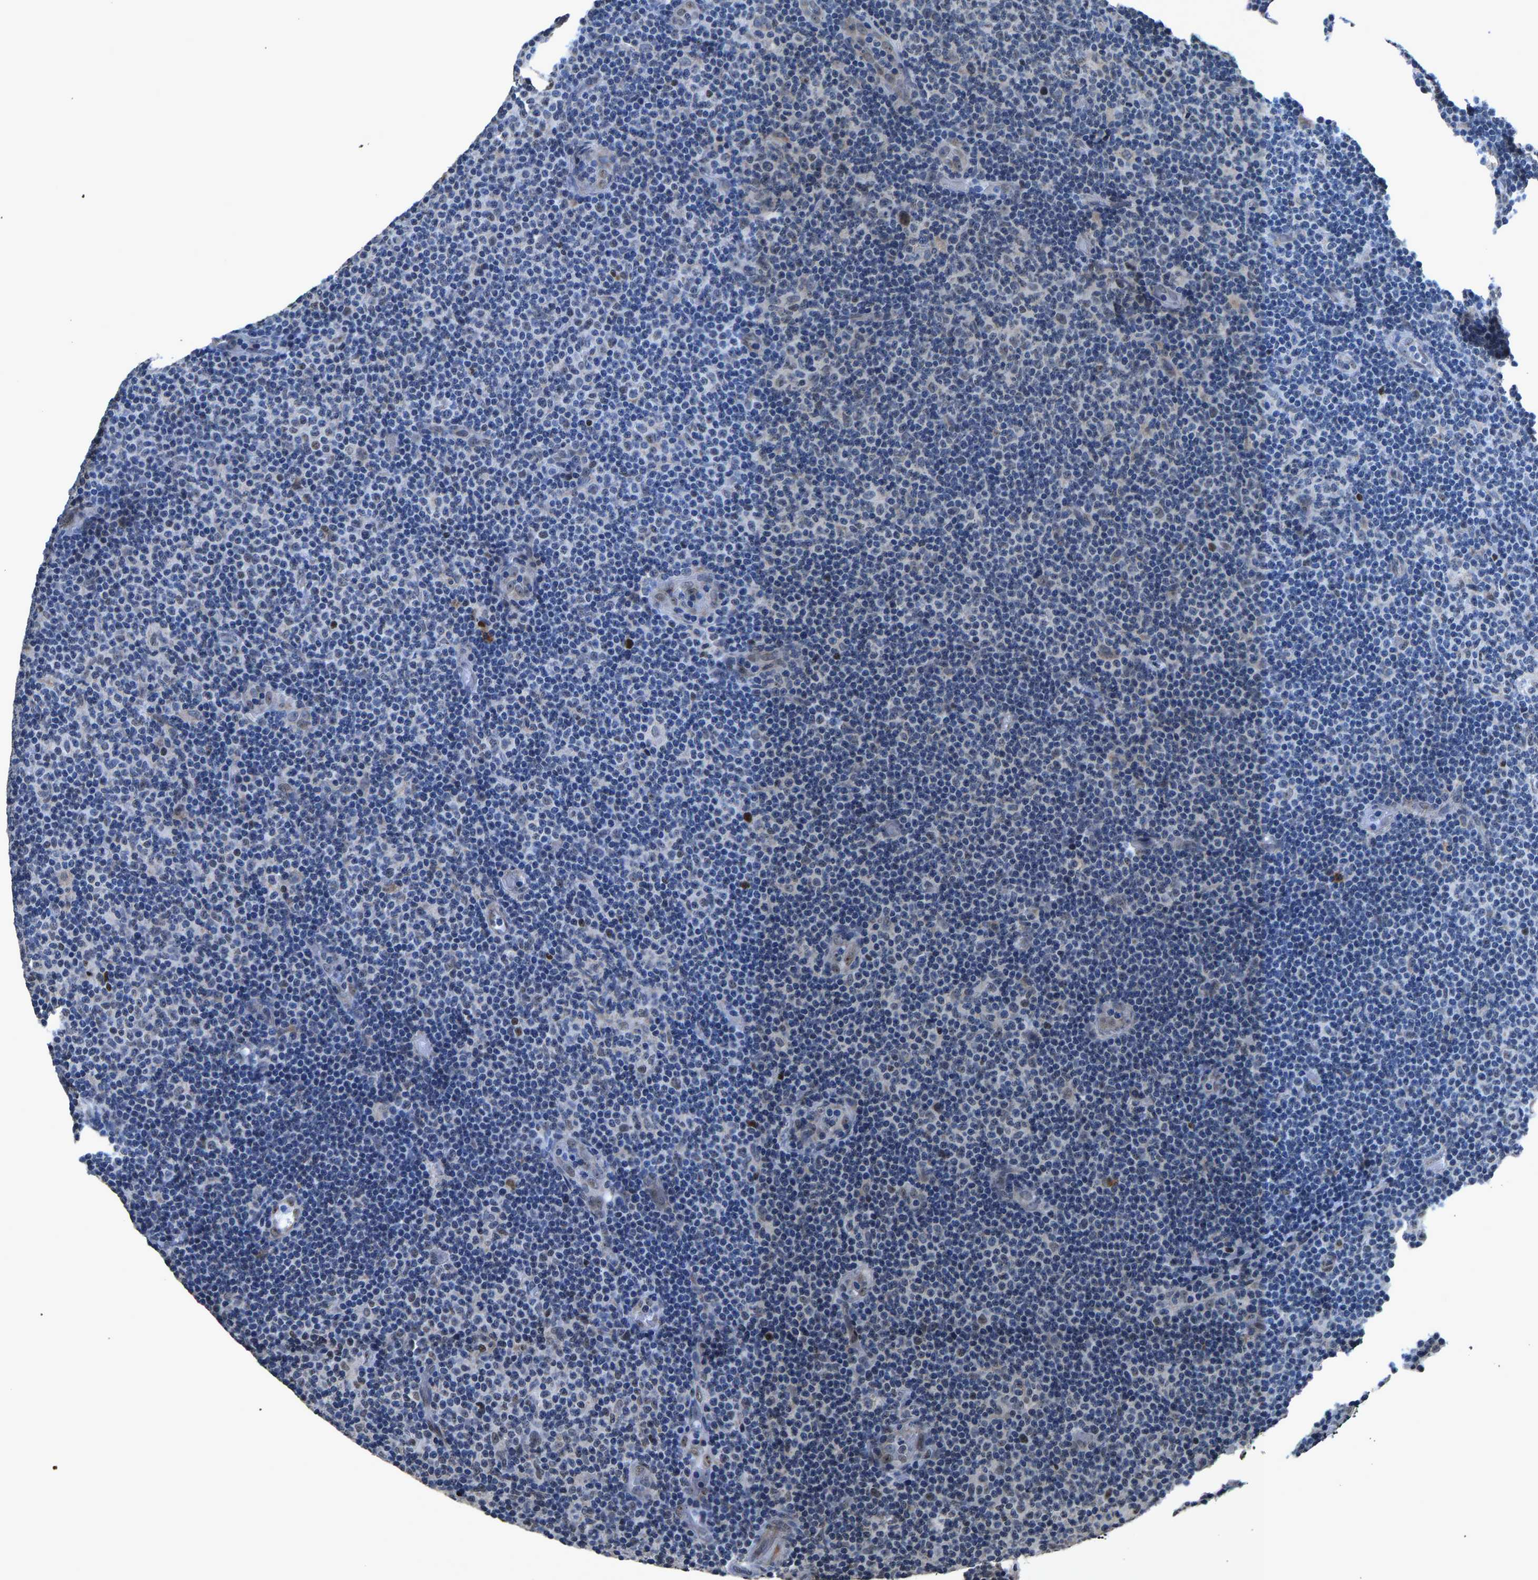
{"staining": {"intensity": "negative", "quantity": "none", "location": "none"}, "tissue": "lymphoma", "cell_type": "Tumor cells", "image_type": "cancer", "snomed": [{"axis": "morphology", "description": "Malignant lymphoma, non-Hodgkin's type, Low grade"}, {"axis": "topography", "description": "Lymph node"}], "caption": "IHC of human lymphoma demonstrates no staining in tumor cells. The staining is performed using DAB brown chromogen with nuclei counter-stained in using hematoxylin.", "gene": "FOS", "patient": {"sex": "male", "age": 83}}